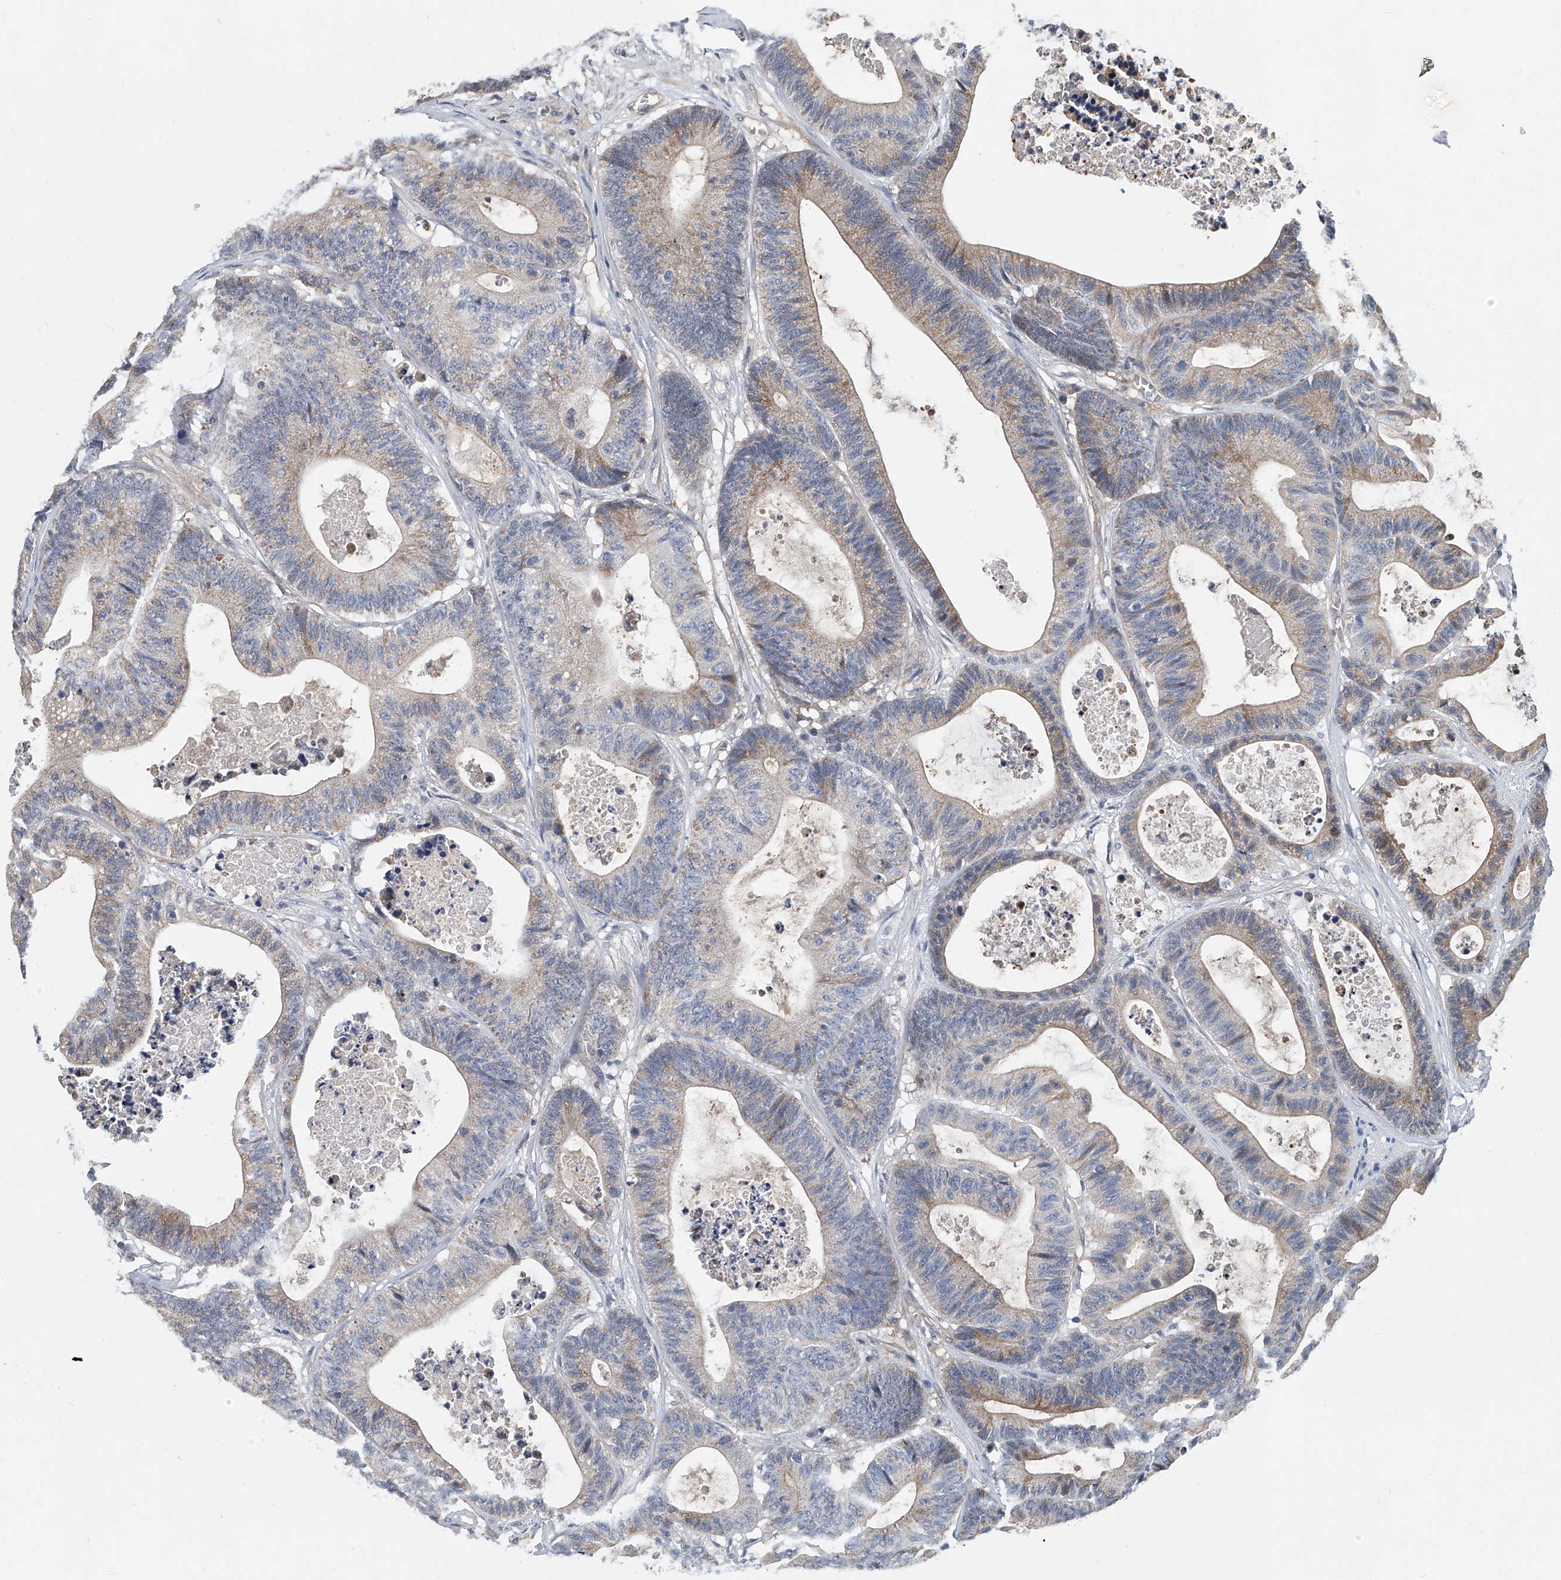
{"staining": {"intensity": "weak", "quantity": "25%-75%", "location": "cytoplasmic/membranous"}, "tissue": "colorectal cancer", "cell_type": "Tumor cells", "image_type": "cancer", "snomed": [{"axis": "morphology", "description": "Adenocarcinoma, NOS"}, {"axis": "topography", "description": "Colon"}], "caption": "IHC image of colorectal cancer (adenocarcinoma) stained for a protein (brown), which displays low levels of weak cytoplasmic/membranous positivity in approximately 25%-75% of tumor cells.", "gene": "CD200", "patient": {"sex": "female", "age": 84}}